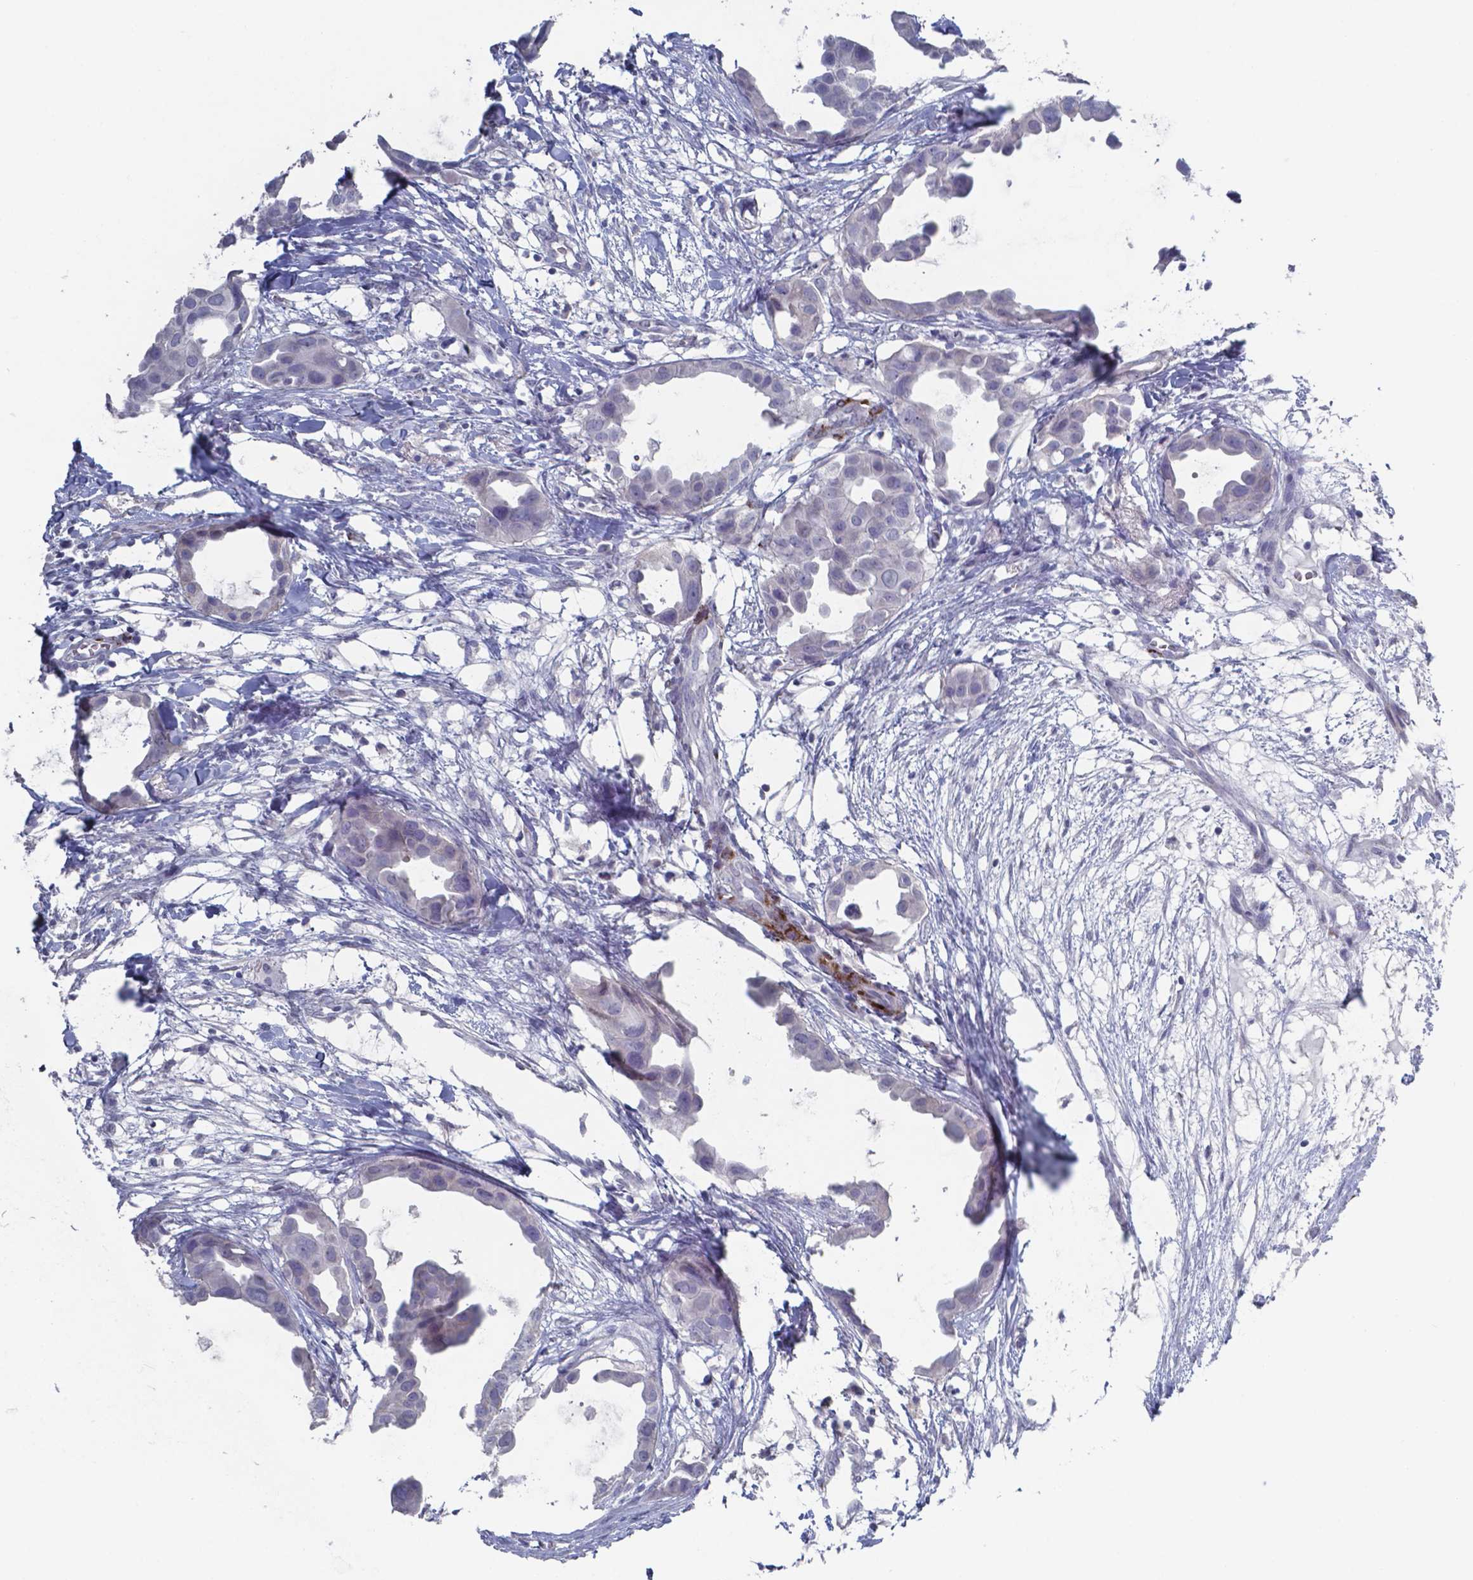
{"staining": {"intensity": "negative", "quantity": "none", "location": "none"}, "tissue": "breast cancer", "cell_type": "Tumor cells", "image_type": "cancer", "snomed": [{"axis": "morphology", "description": "Duct carcinoma"}, {"axis": "topography", "description": "Breast"}], "caption": "Immunohistochemistry (IHC) of human invasive ductal carcinoma (breast) displays no positivity in tumor cells.", "gene": "PLA2R1", "patient": {"sex": "female", "age": 38}}